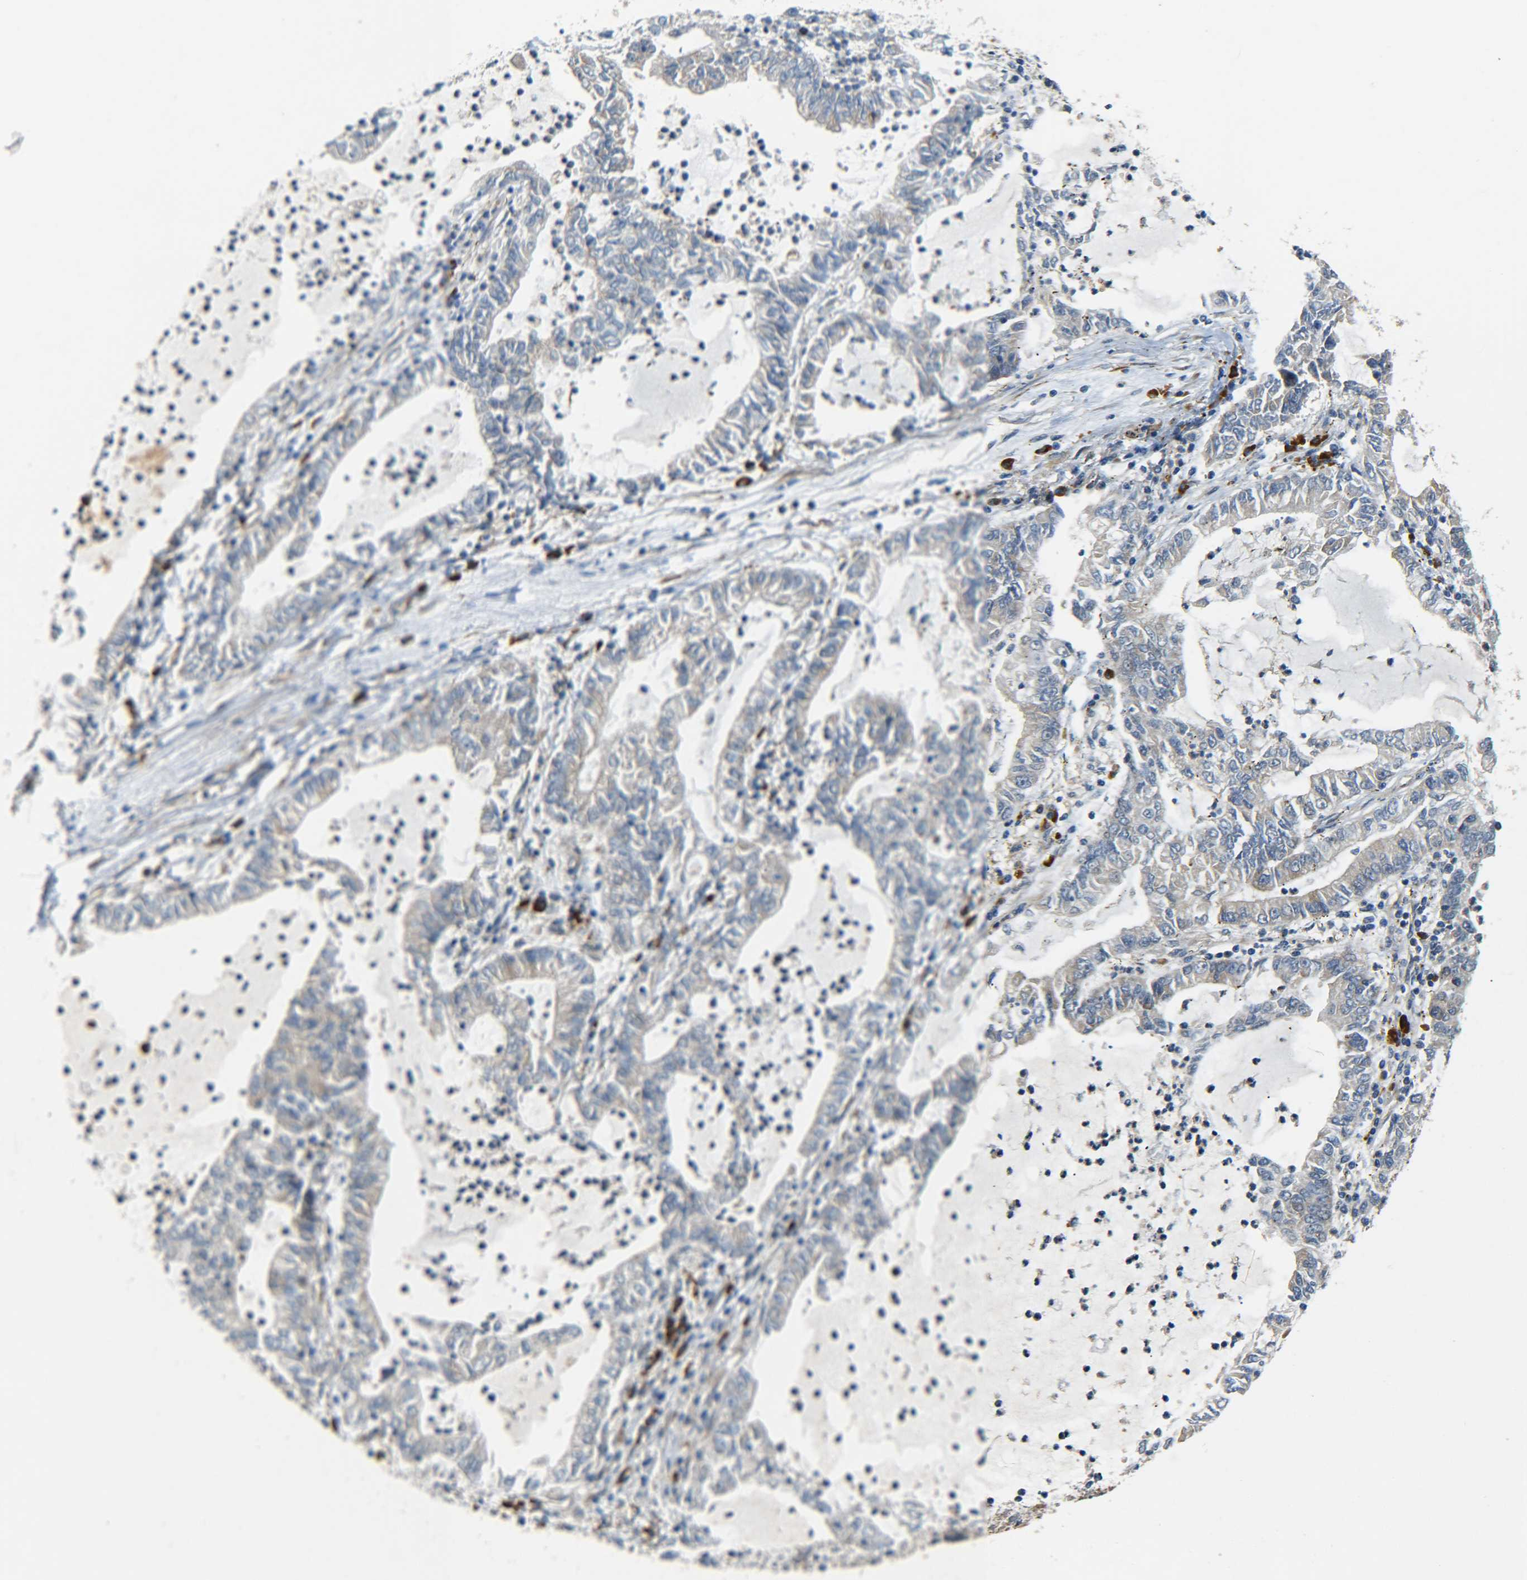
{"staining": {"intensity": "weak", "quantity": "25%-75%", "location": "cytoplasmic/membranous"}, "tissue": "lung cancer", "cell_type": "Tumor cells", "image_type": "cancer", "snomed": [{"axis": "morphology", "description": "Adenocarcinoma, NOS"}, {"axis": "topography", "description": "Lung"}], "caption": "Brown immunohistochemical staining in lung adenocarcinoma shows weak cytoplasmic/membranous staining in approximately 25%-75% of tumor cells.", "gene": "MEIS1", "patient": {"sex": "female", "age": 51}}